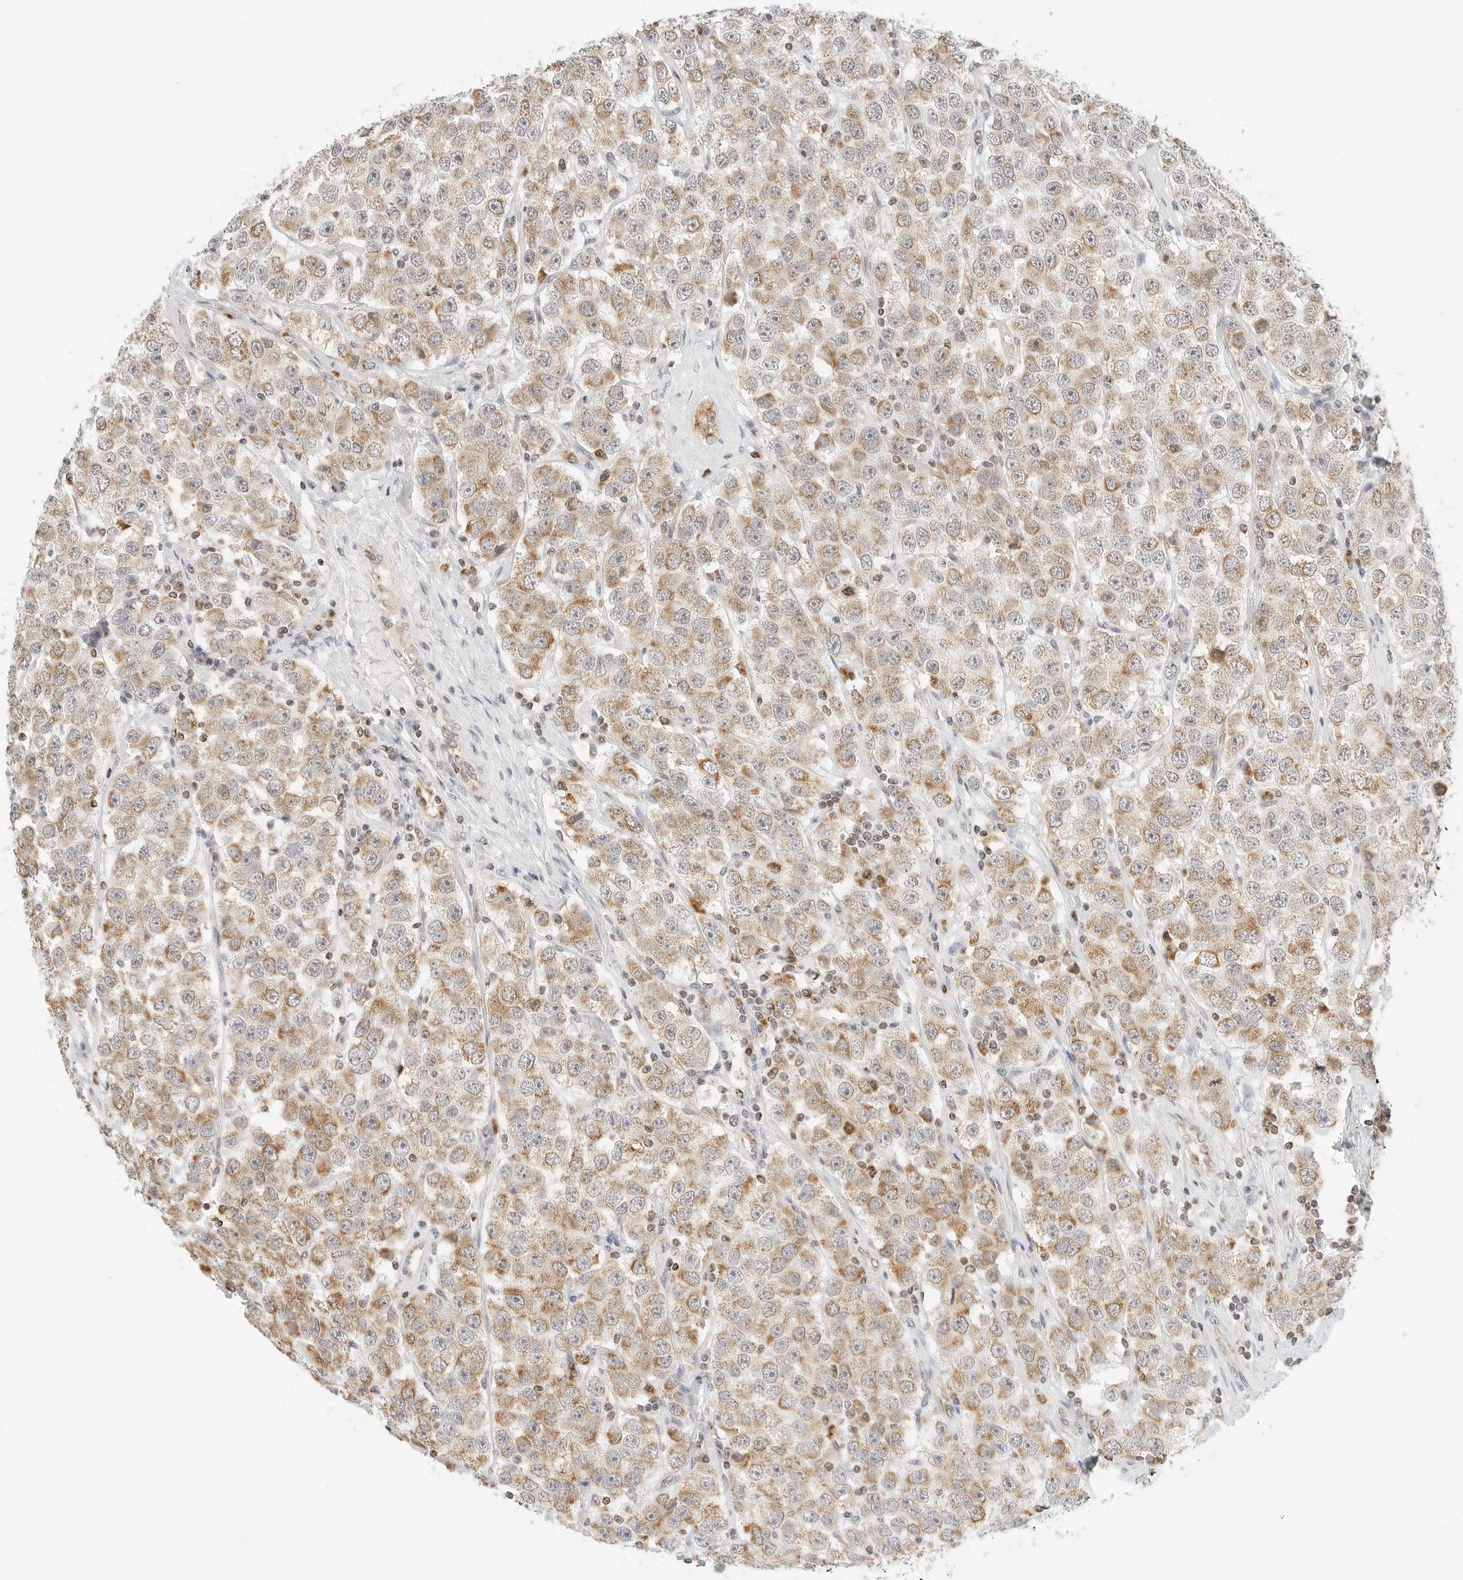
{"staining": {"intensity": "moderate", "quantity": ">75%", "location": "cytoplasmic/membranous"}, "tissue": "testis cancer", "cell_type": "Tumor cells", "image_type": "cancer", "snomed": [{"axis": "morphology", "description": "Seminoma, NOS"}, {"axis": "topography", "description": "Testis"}], "caption": "Immunohistochemistry (IHC) staining of testis seminoma, which demonstrates medium levels of moderate cytoplasmic/membranous positivity in about >75% of tumor cells indicating moderate cytoplasmic/membranous protein expression. The staining was performed using DAB (3,3'-diaminobenzidine) (brown) for protein detection and nuclei were counterstained in hematoxylin (blue).", "gene": "ATL1", "patient": {"sex": "male", "age": 28}}